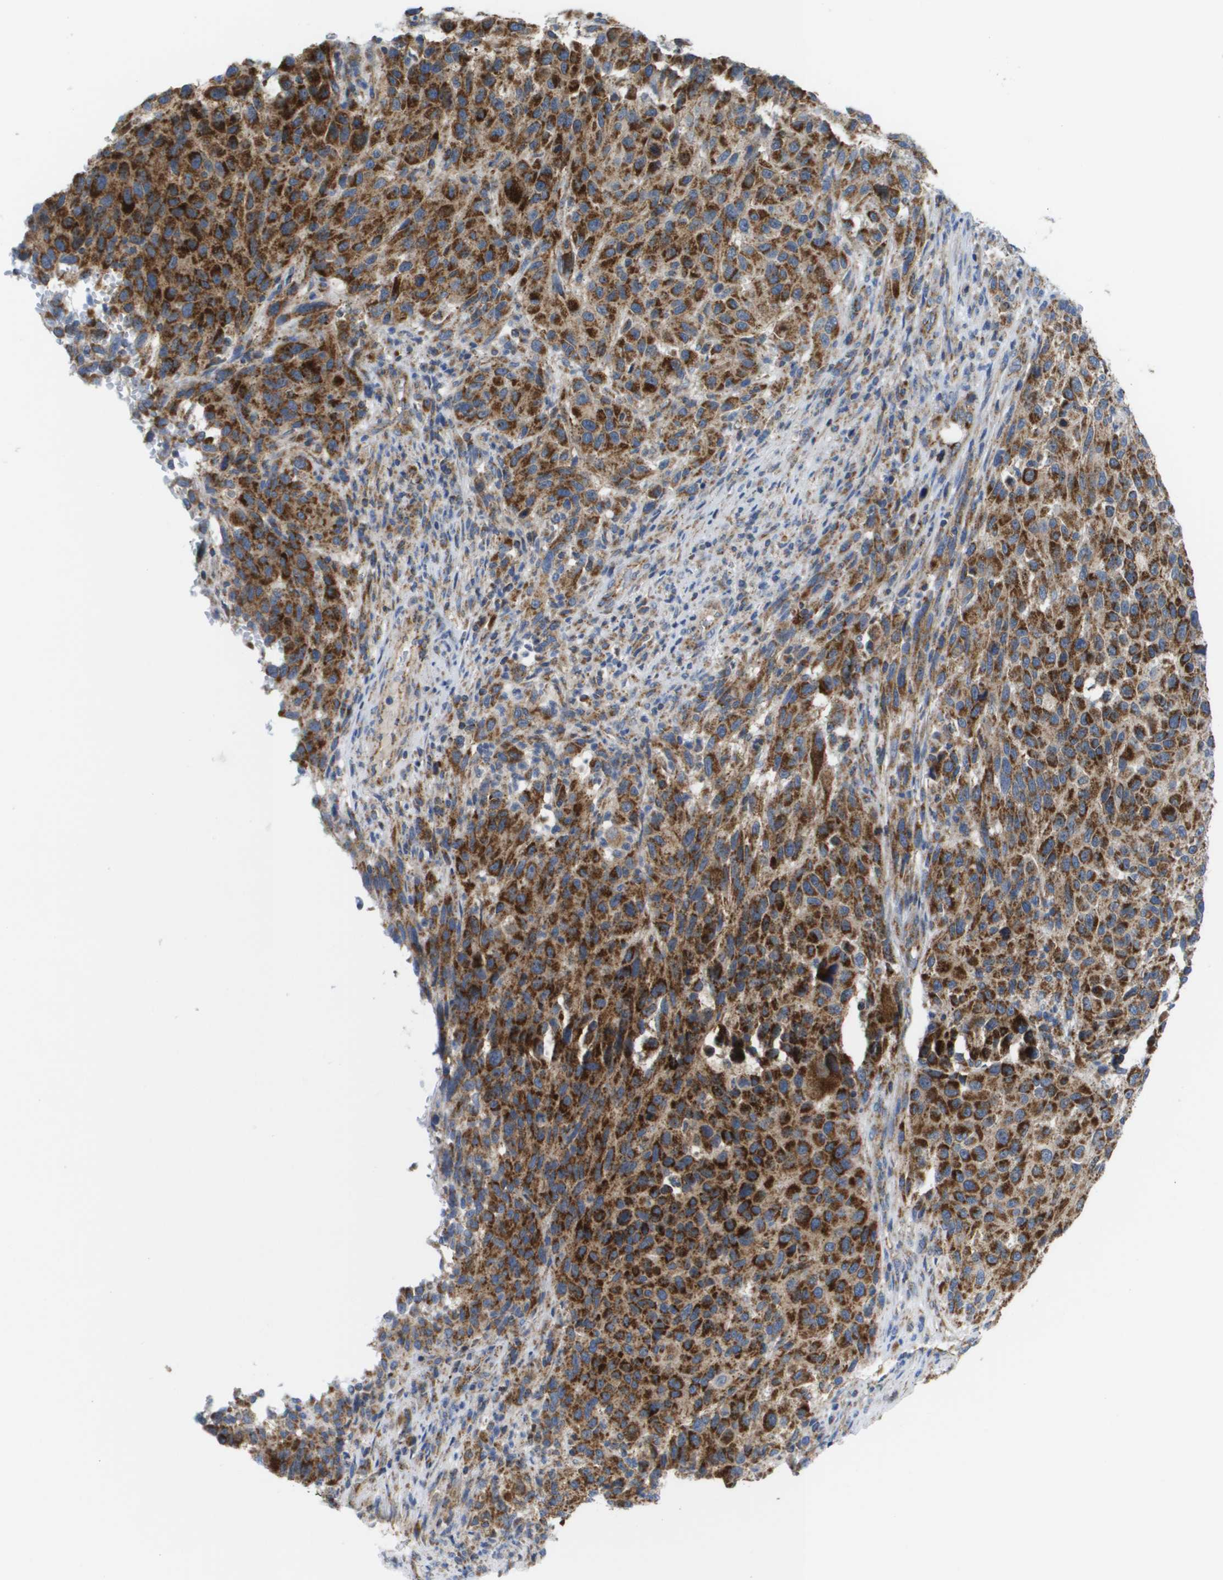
{"staining": {"intensity": "strong", "quantity": ">75%", "location": "cytoplasmic/membranous"}, "tissue": "melanoma", "cell_type": "Tumor cells", "image_type": "cancer", "snomed": [{"axis": "morphology", "description": "Malignant melanoma, Metastatic site"}, {"axis": "topography", "description": "Lymph node"}], "caption": "Tumor cells exhibit high levels of strong cytoplasmic/membranous staining in about >75% of cells in human malignant melanoma (metastatic site). The protein is stained brown, and the nuclei are stained in blue (DAB IHC with brightfield microscopy, high magnification).", "gene": "FIS1", "patient": {"sex": "male", "age": 61}}